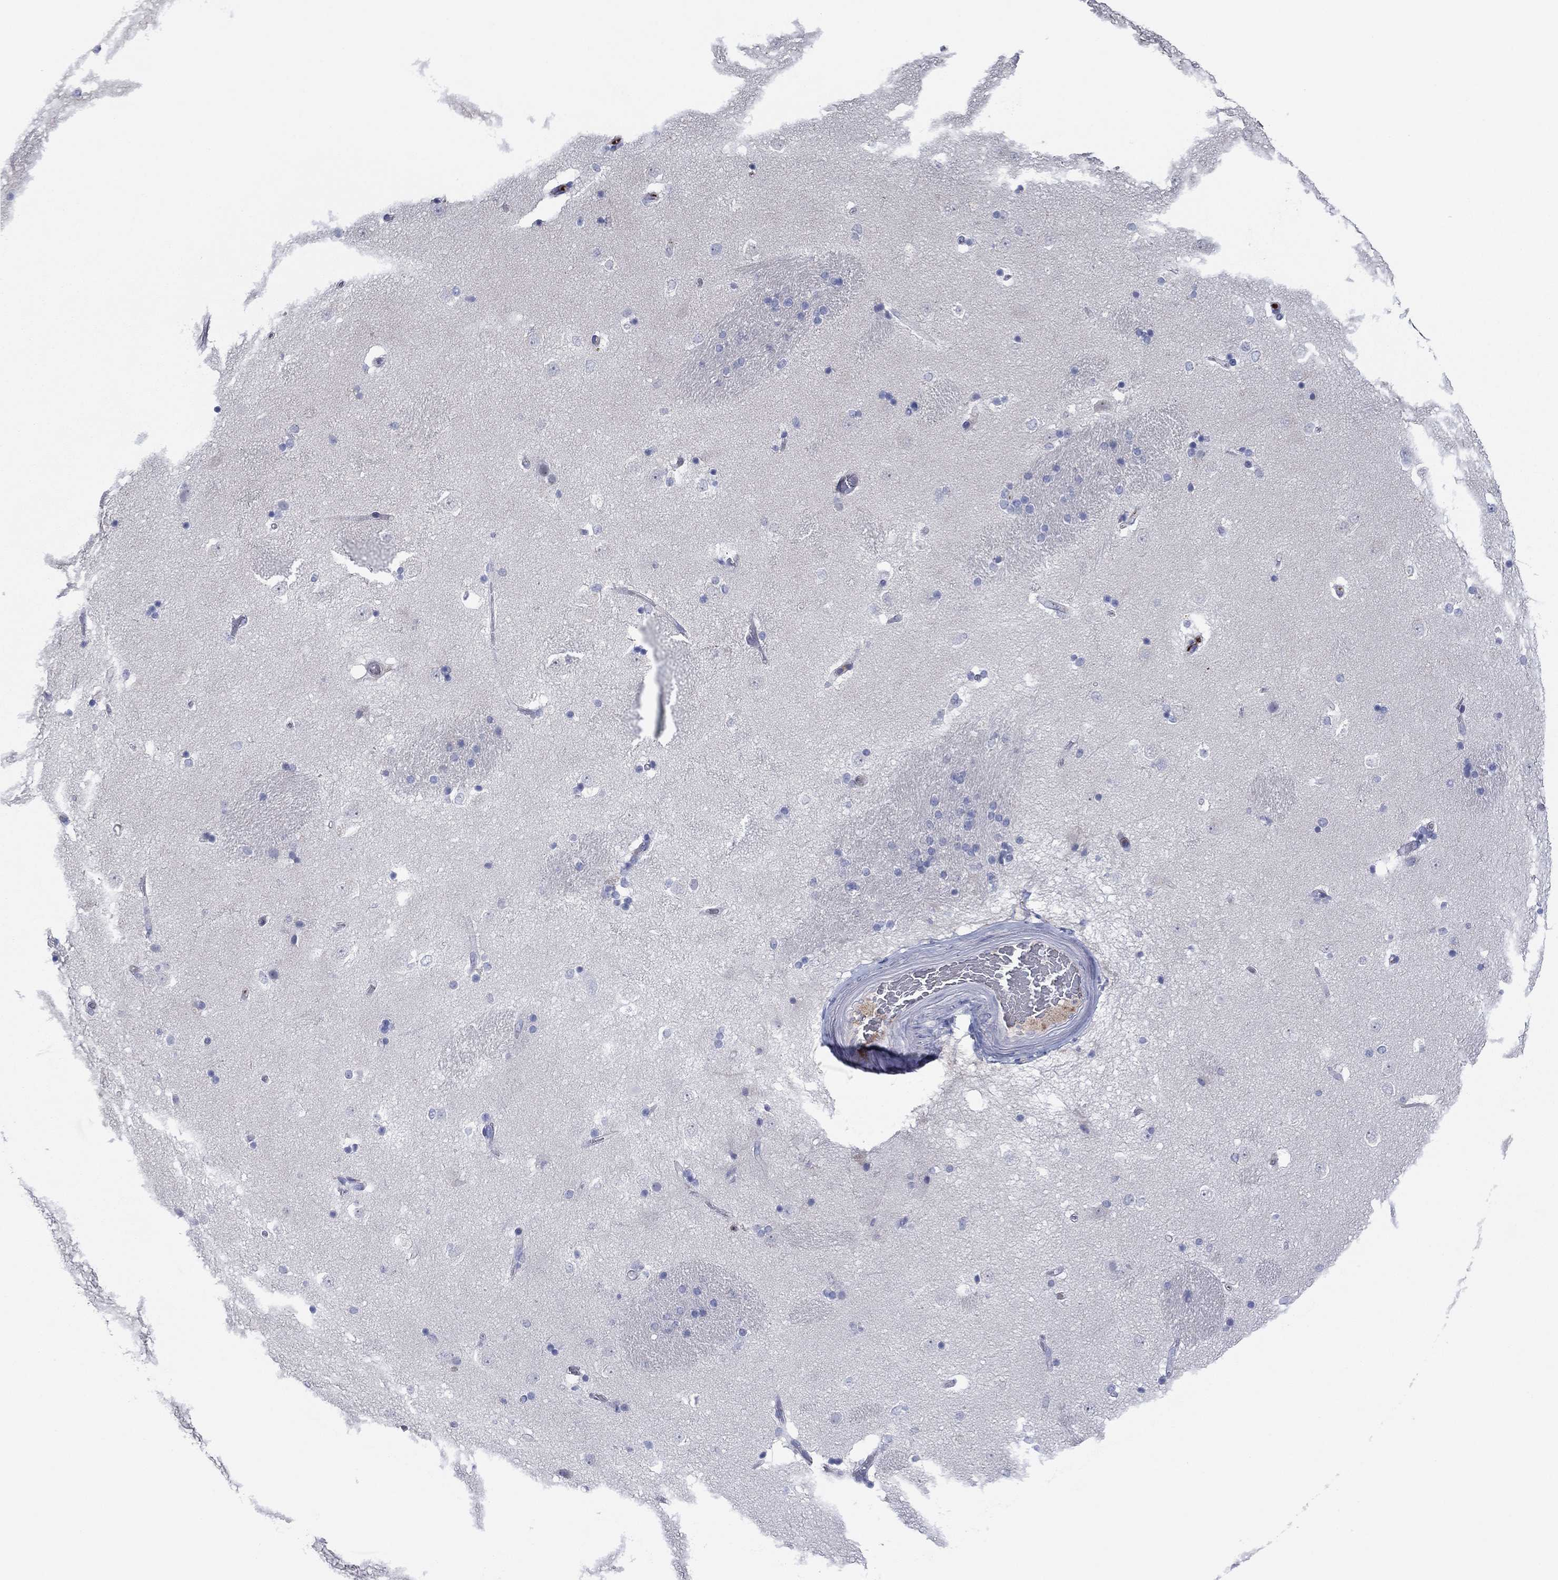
{"staining": {"intensity": "negative", "quantity": "none", "location": "none"}, "tissue": "caudate", "cell_type": "Glial cells", "image_type": "normal", "snomed": [{"axis": "morphology", "description": "Normal tissue, NOS"}, {"axis": "topography", "description": "Lateral ventricle wall"}], "caption": "The histopathology image shows no staining of glial cells in unremarkable caudate. (DAB IHC visualized using brightfield microscopy, high magnification).", "gene": "PVR", "patient": {"sex": "male", "age": 51}}